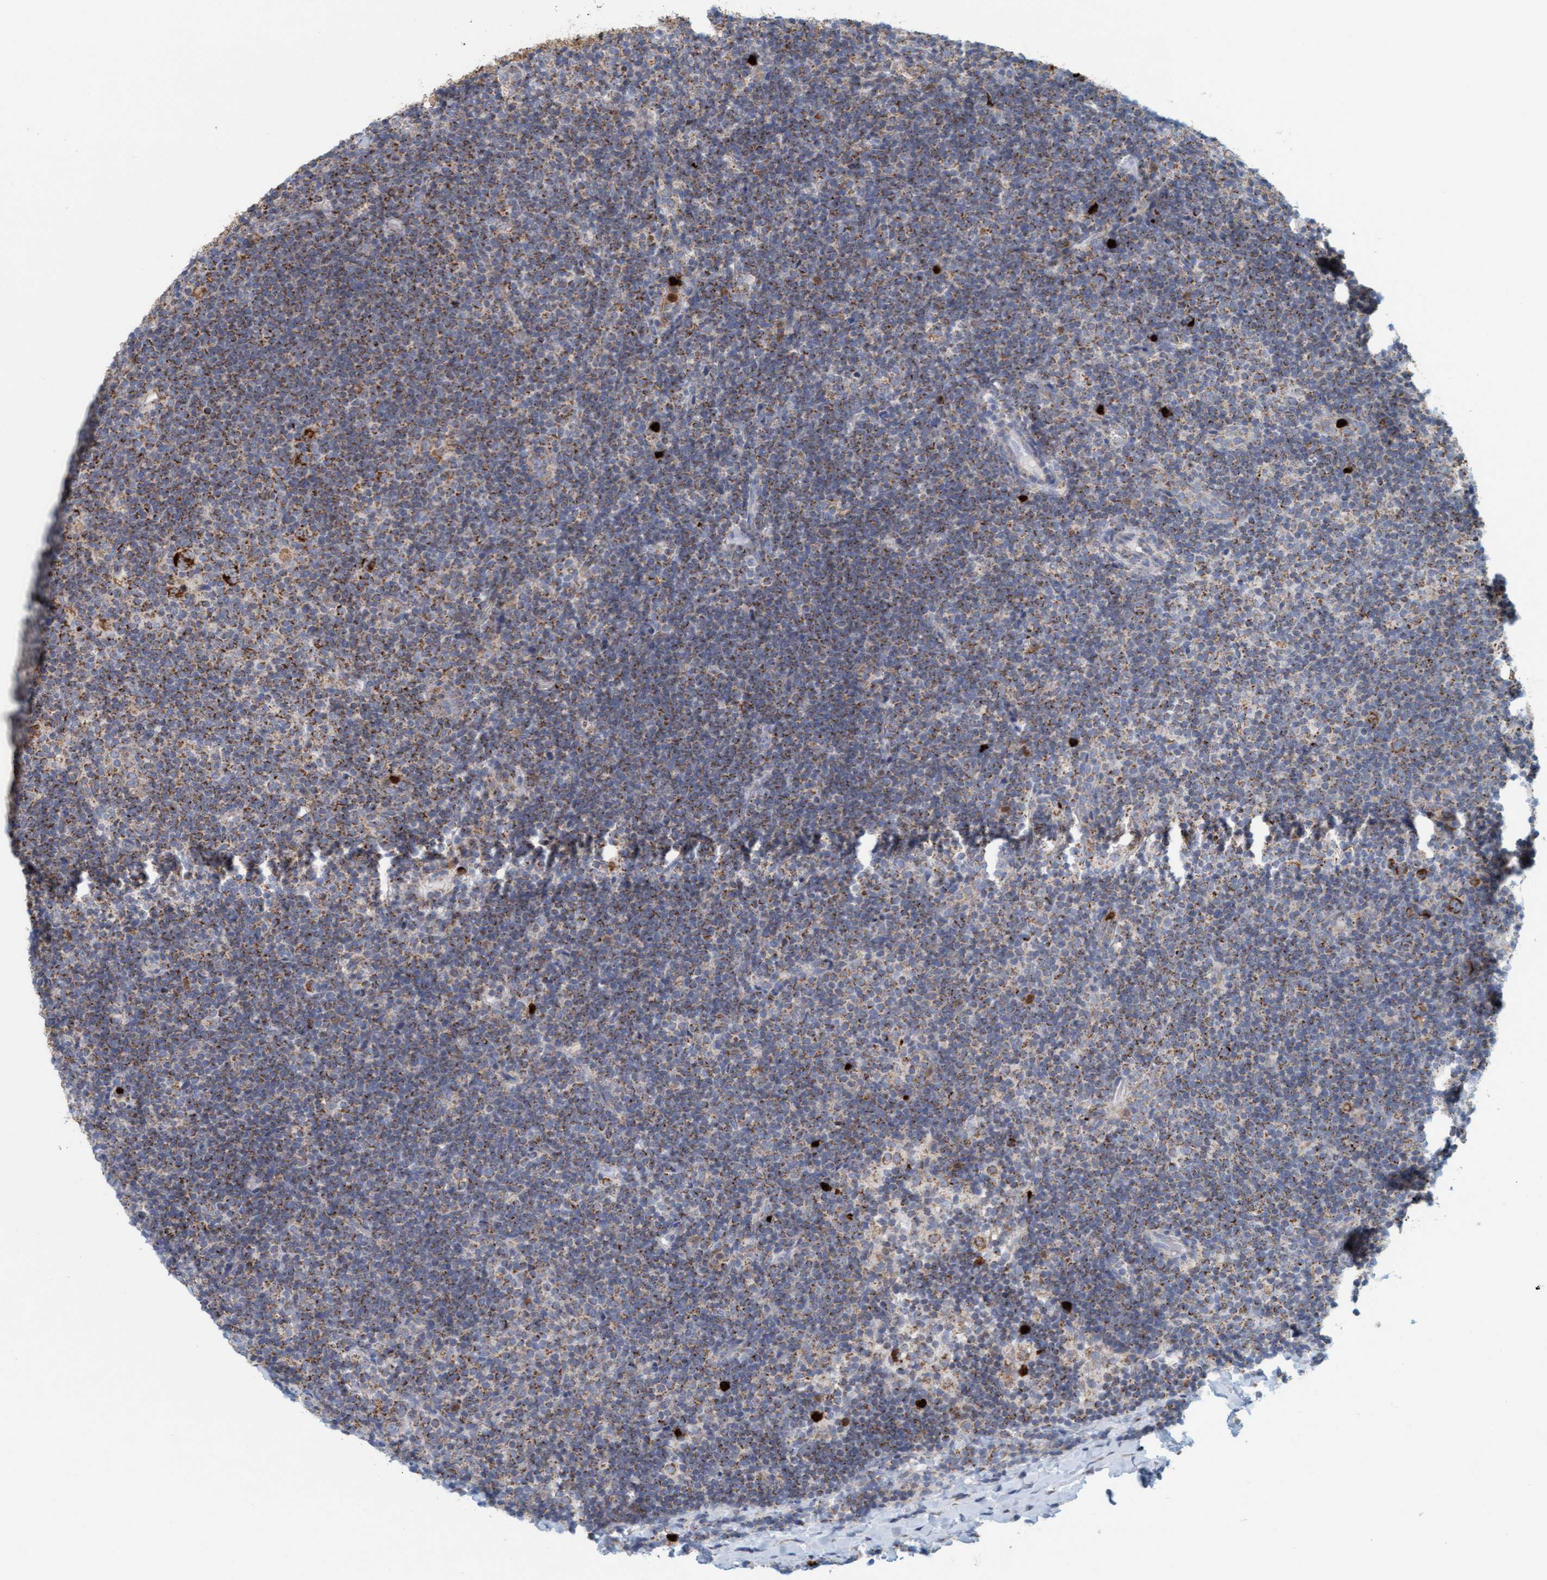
{"staining": {"intensity": "strong", "quantity": "25%-75%", "location": "cytoplasmic/membranous"}, "tissue": "lymphoma", "cell_type": "Tumor cells", "image_type": "cancer", "snomed": [{"axis": "morphology", "description": "Hodgkin's disease, NOS"}, {"axis": "topography", "description": "Lymph node"}], "caption": "The micrograph reveals immunohistochemical staining of Hodgkin's disease. There is strong cytoplasmic/membranous positivity is appreciated in about 25%-75% of tumor cells.", "gene": "B9D1", "patient": {"sex": "female", "age": 57}}